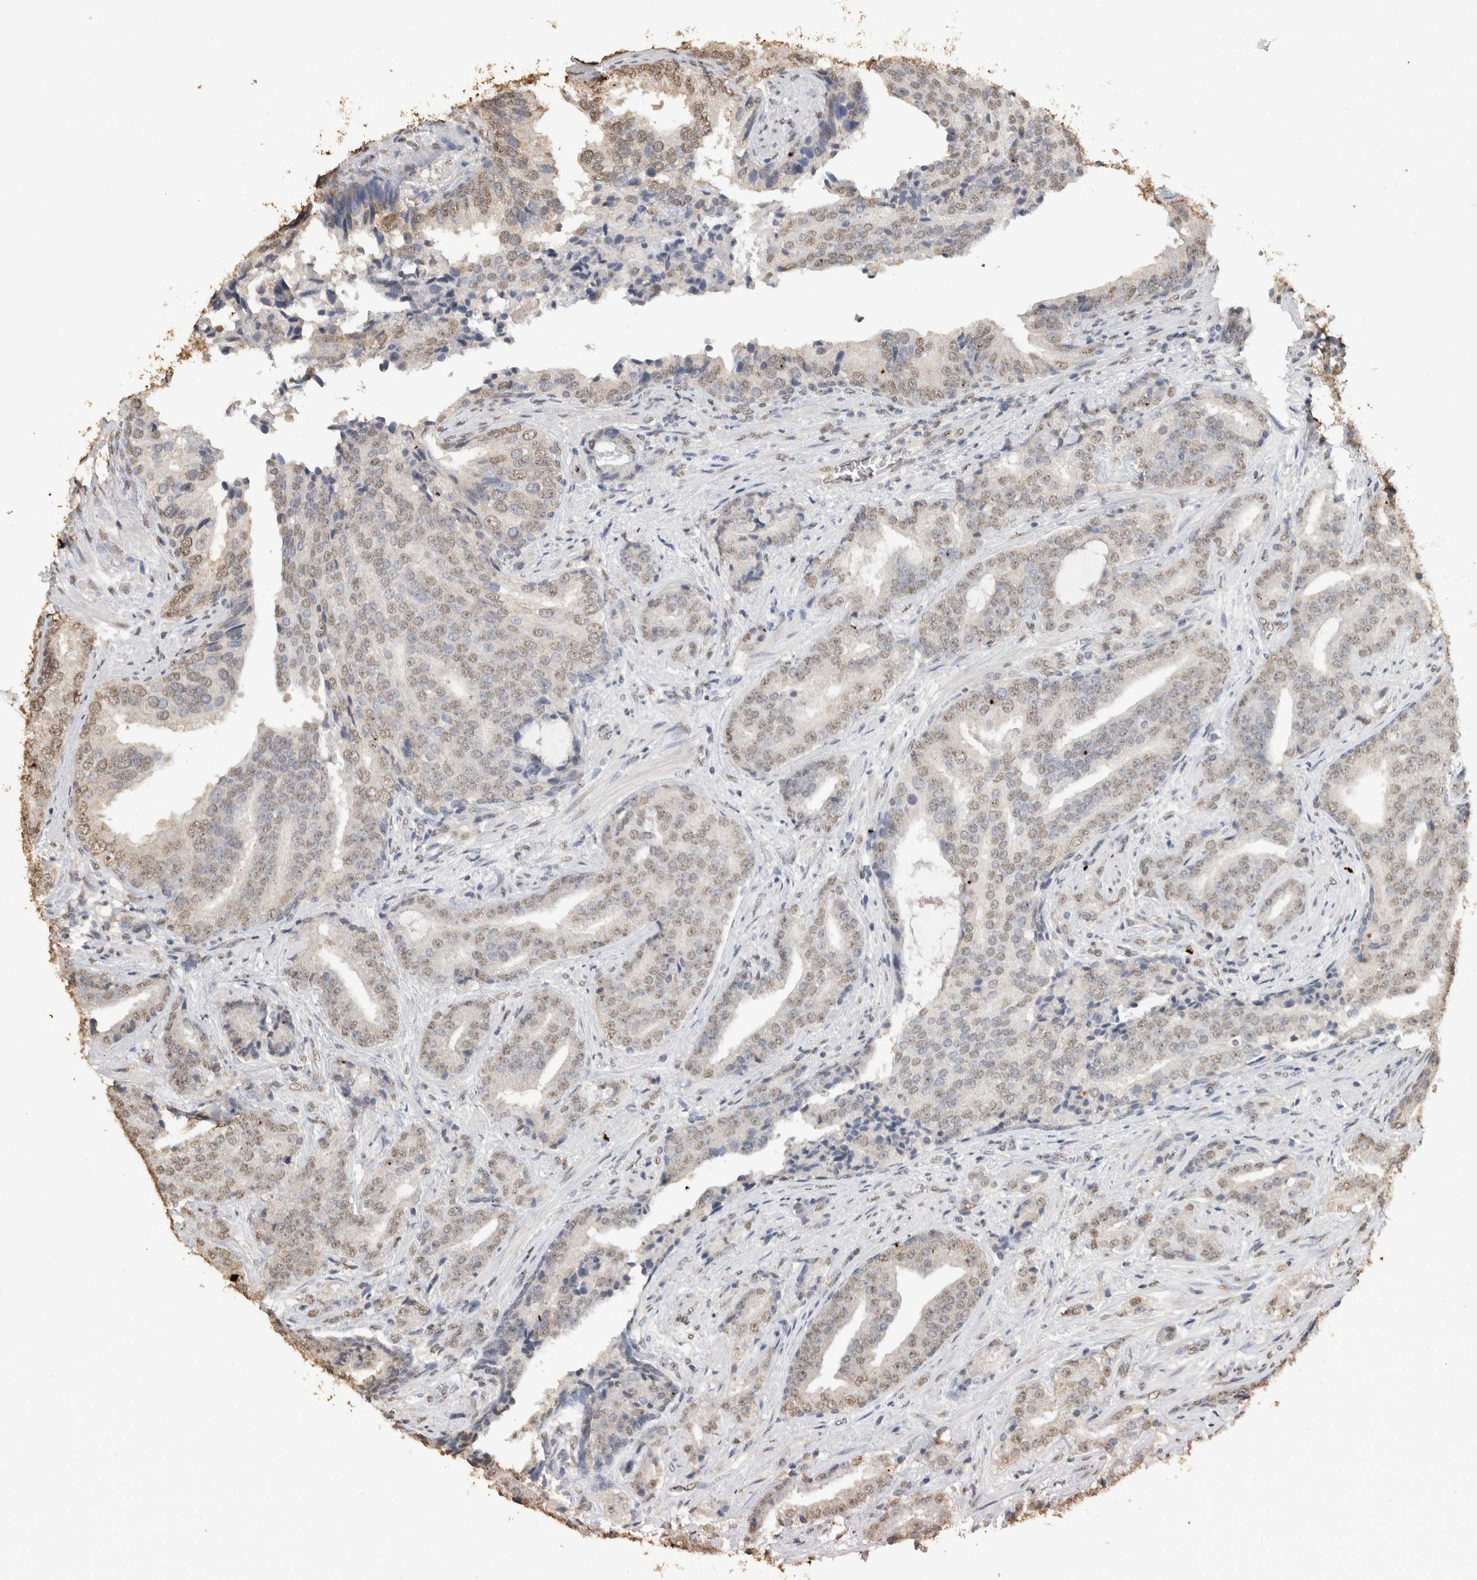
{"staining": {"intensity": "weak", "quantity": ">75%", "location": "nuclear"}, "tissue": "prostate cancer", "cell_type": "Tumor cells", "image_type": "cancer", "snomed": [{"axis": "morphology", "description": "Adenocarcinoma, Low grade"}, {"axis": "topography", "description": "Prostate"}], "caption": "IHC of human prostate cancer displays low levels of weak nuclear staining in about >75% of tumor cells.", "gene": "HAND2", "patient": {"sex": "male", "age": 67}}